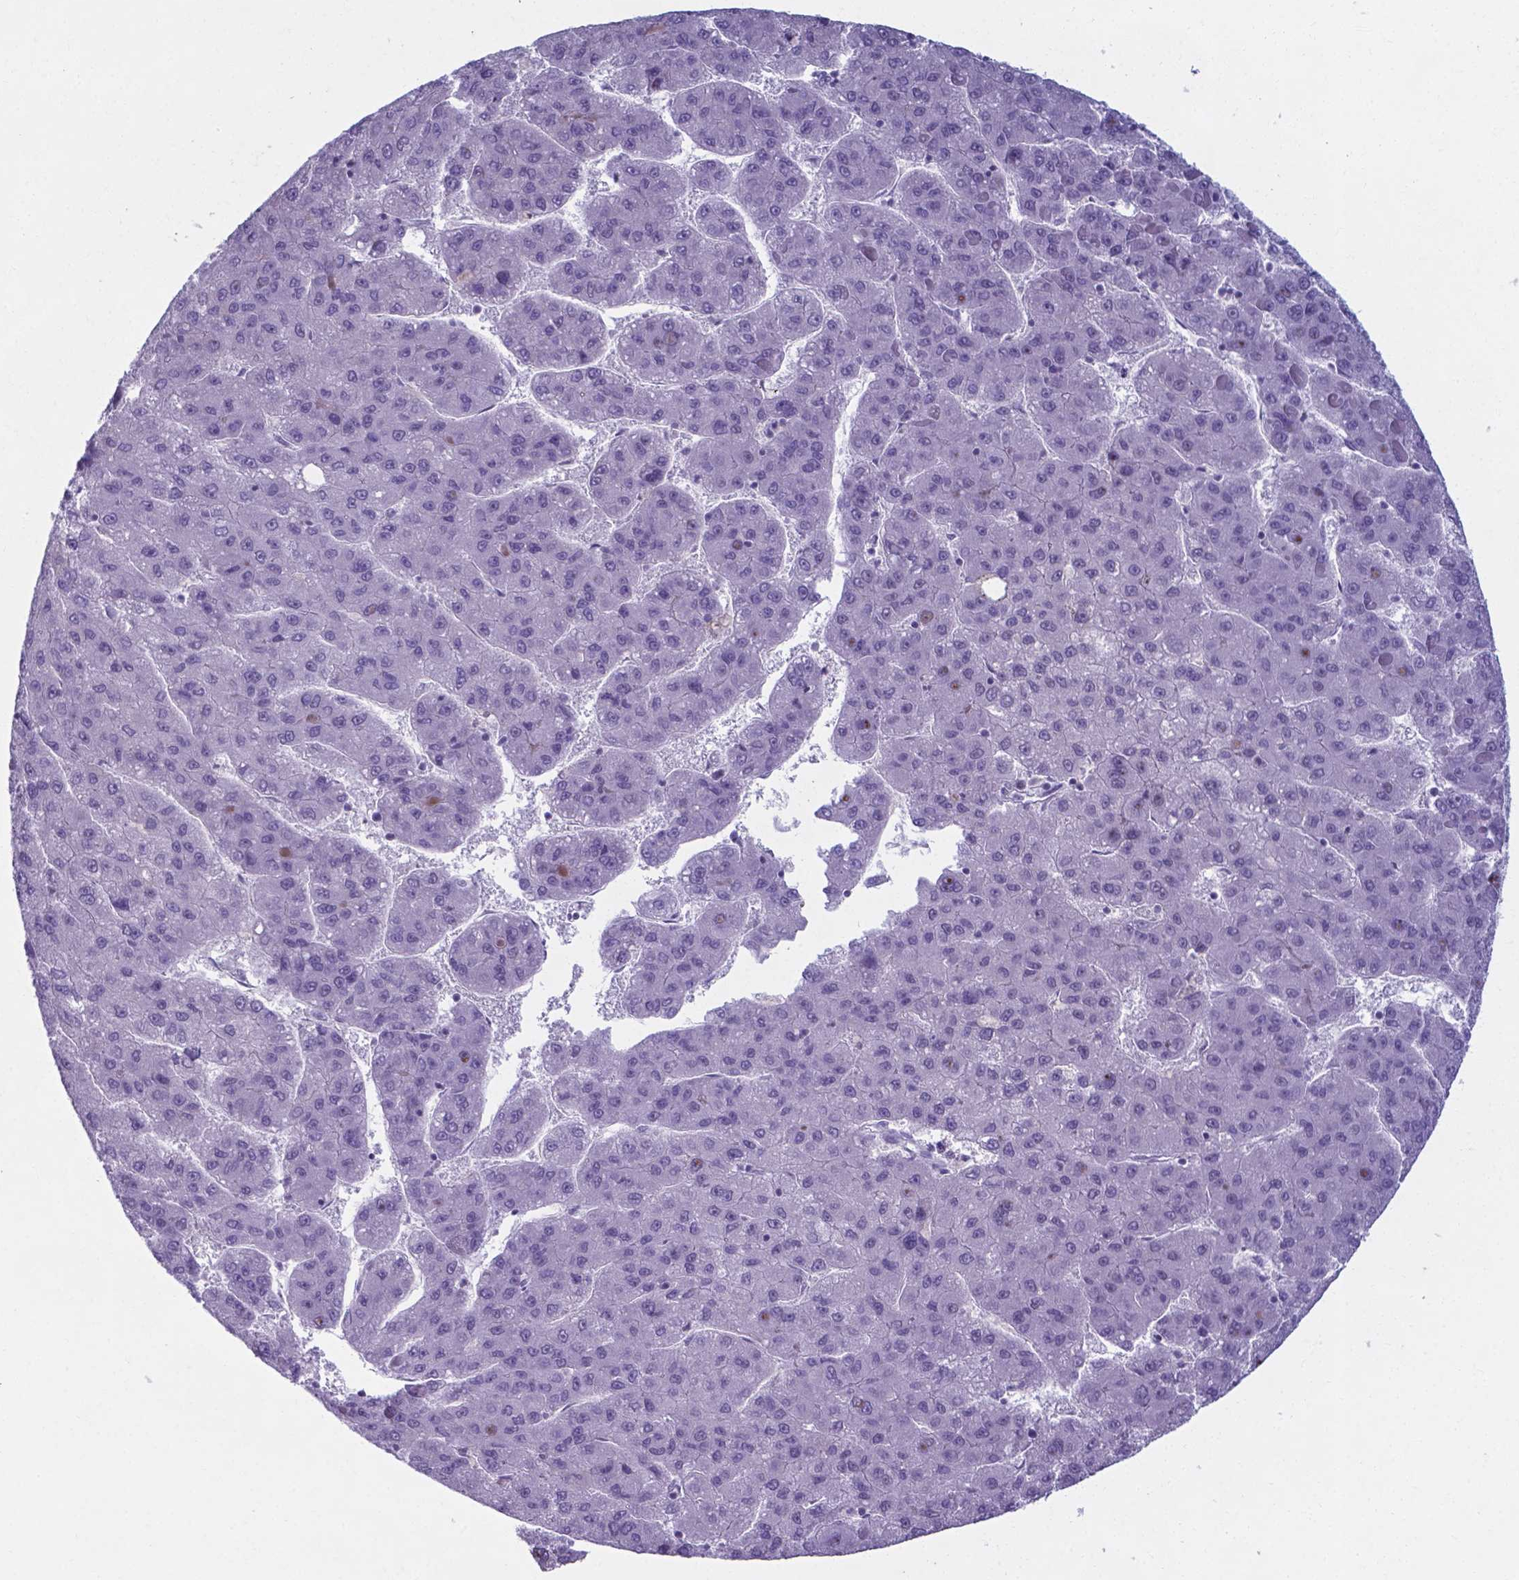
{"staining": {"intensity": "negative", "quantity": "none", "location": "none"}, "tissue": "liver cancer", "cell_type": "Tumor cells", "image_type": "cancer", "snomed": [{"axis": "morphology", "description": "Carcinoma, Hepatocellular, NOS"}, {"axis": "topography", "description": "Liver"}], "caption": "IHC histopathology image of neoplastic tissue: liver hepatocellular carcinoma stained with DAB reveals no significant protein positivity in tumor cells.", "gene": "AP5B1", "patient": {"sex": "female", "age": 82}}